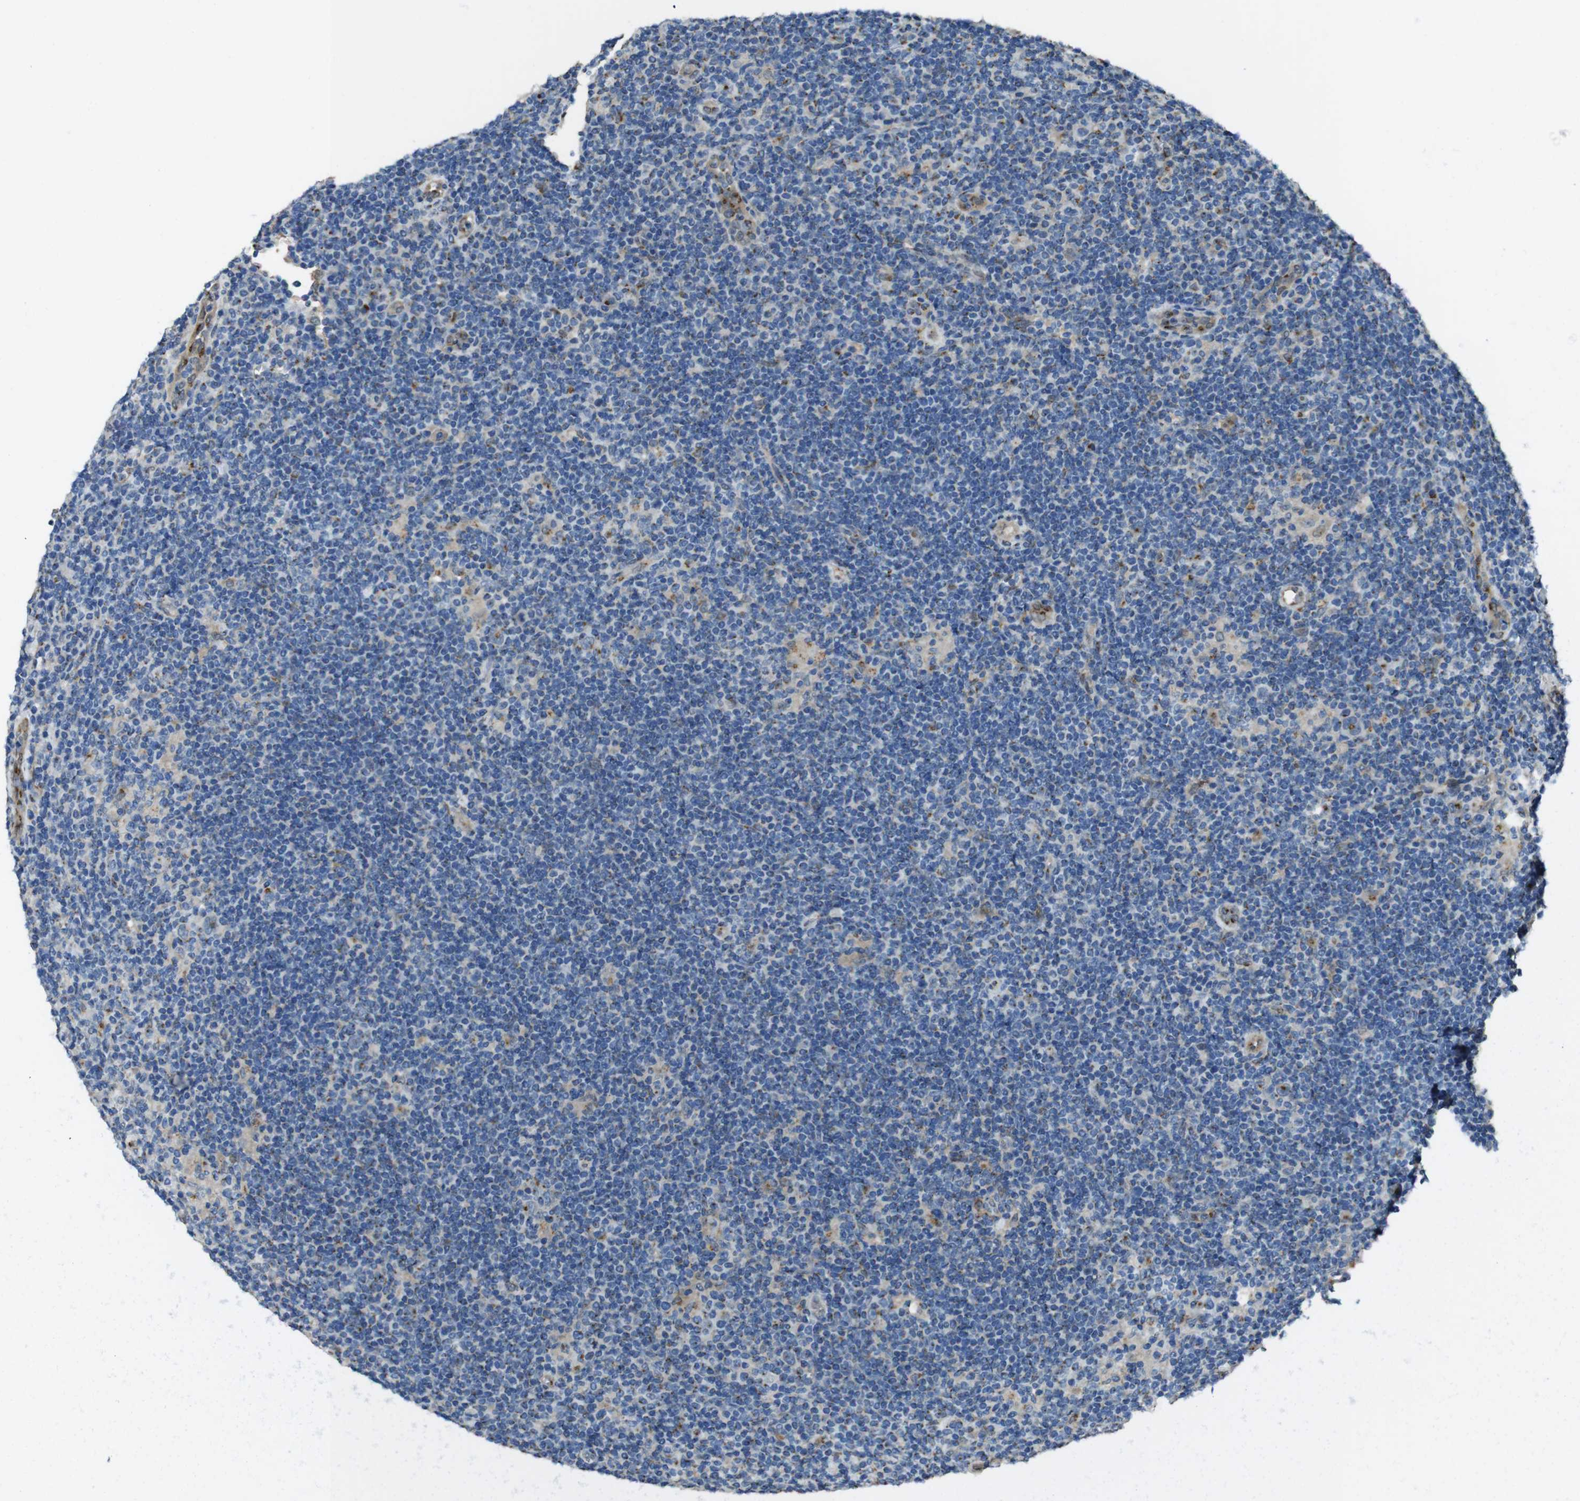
{"staining": {"intensity": "weak", "quantity": "25%-75%", "location": "cytoplasmic/membranous"}, "tissue": "lymphoma", "cell_type": "Tumor cells", "image_type": "cancer", "snomed": [{"axis": "morphology", "description": "Hodgkin's disease, NOS"}, {"axis": "topography", "description": "Lymph node"}], "caption": "An immunohistochemistry (IHC) image of neoplastic tissue is shown. Protein staining in brown labels weak cytoplasmic/membranous positivity in lymphoma within tumor cells.", "gene": "RAB6A", "patient": {"sex": "female", "age": 57}}